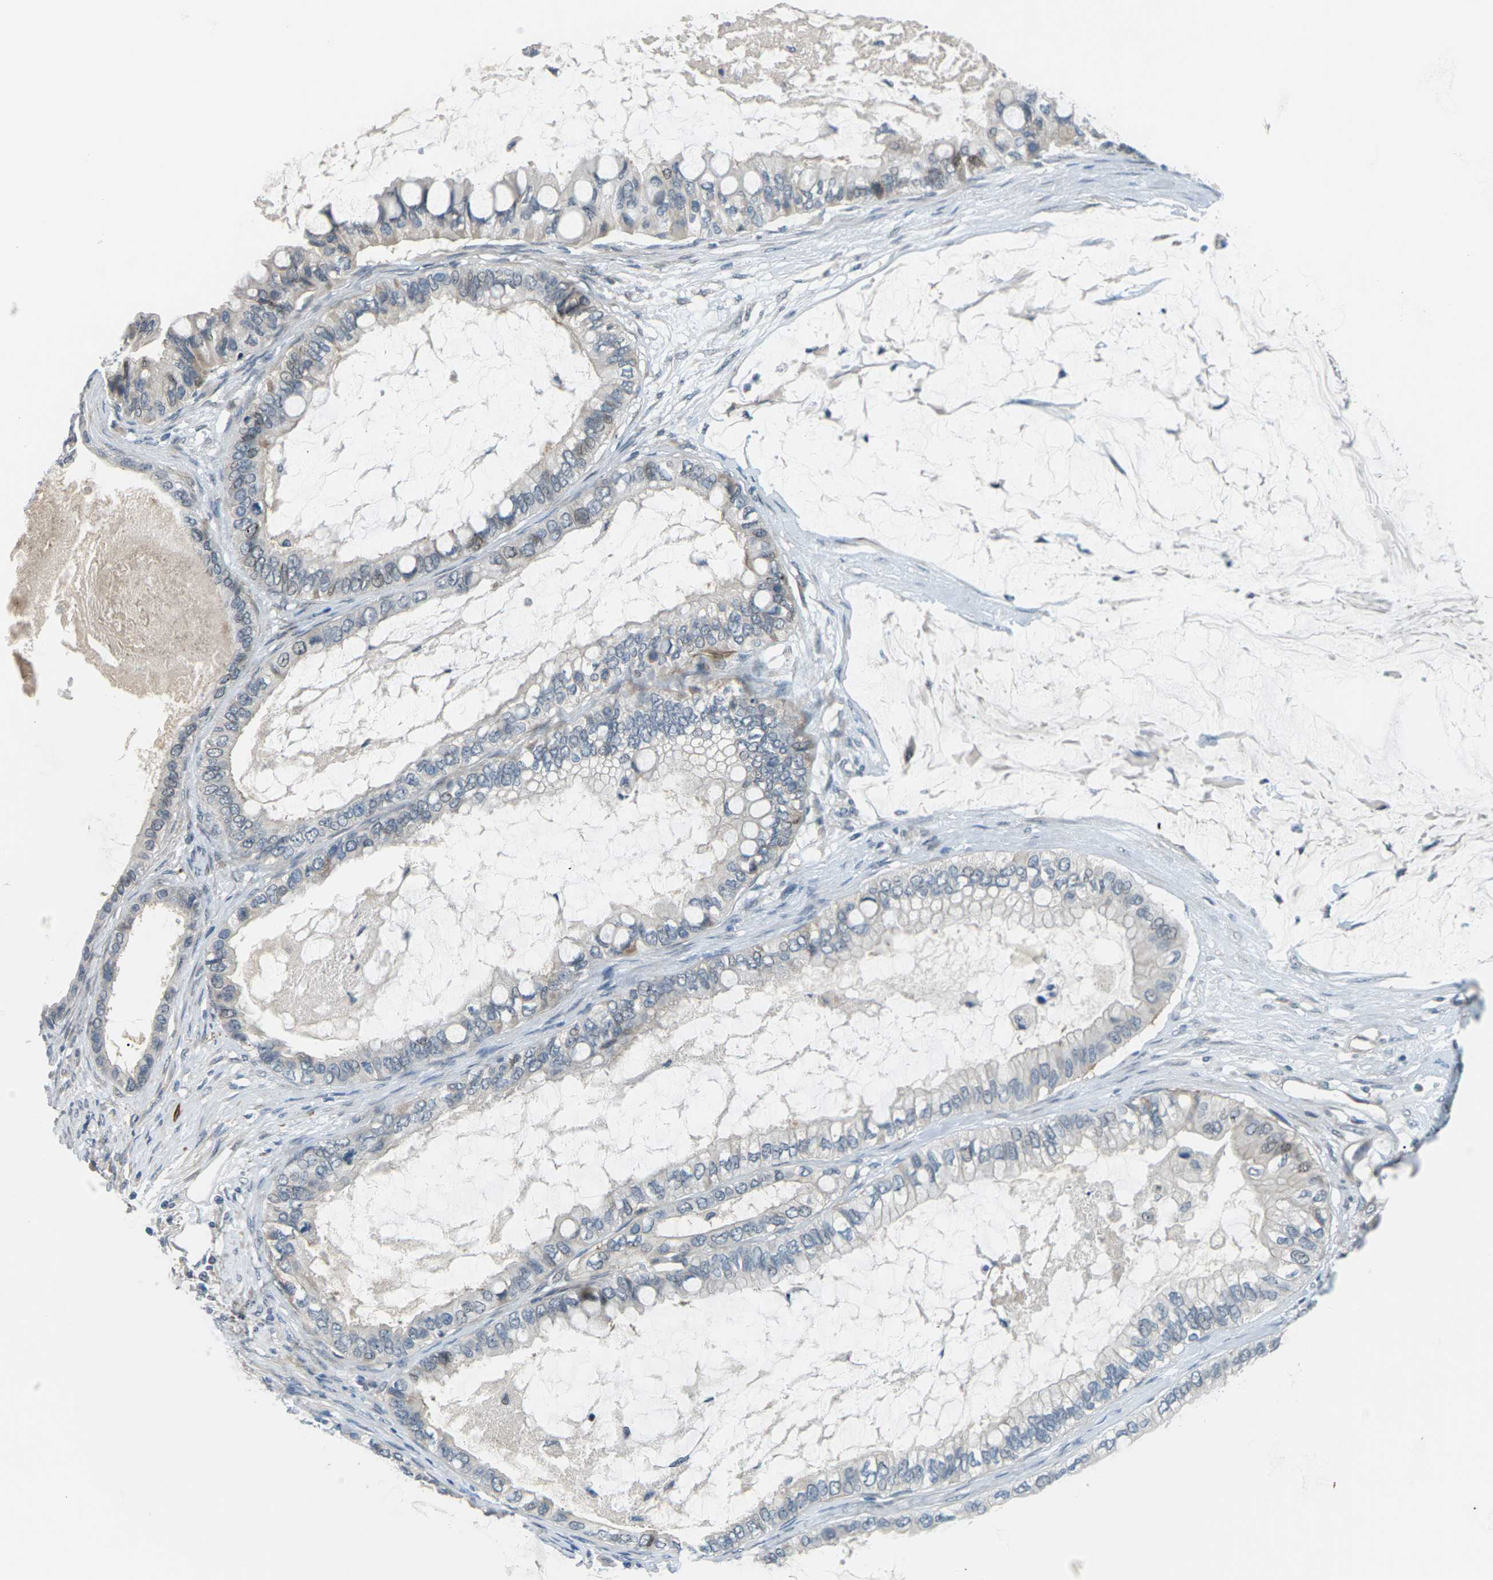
{"staining": {"intensity": "negative", "quantity": "none", "location": "none"}, "tissue": "ovarian cancer", "cell_type": "Tumor cells", "image_type": "cancer", "snomed": [{"axis": "morphology", "description": "Cystadenocarcinoma, mucinous, NOS"}, {"axis": "topography", "description": "Ovary"}], "caption": "Tumor cells show no significant positivity in ovarian cancer (mucinous cystadenocarcinoma). Nuclei are stained in blue.", "gene": "SLC13A3", "patient": {"sex": "female", "age": 80}}